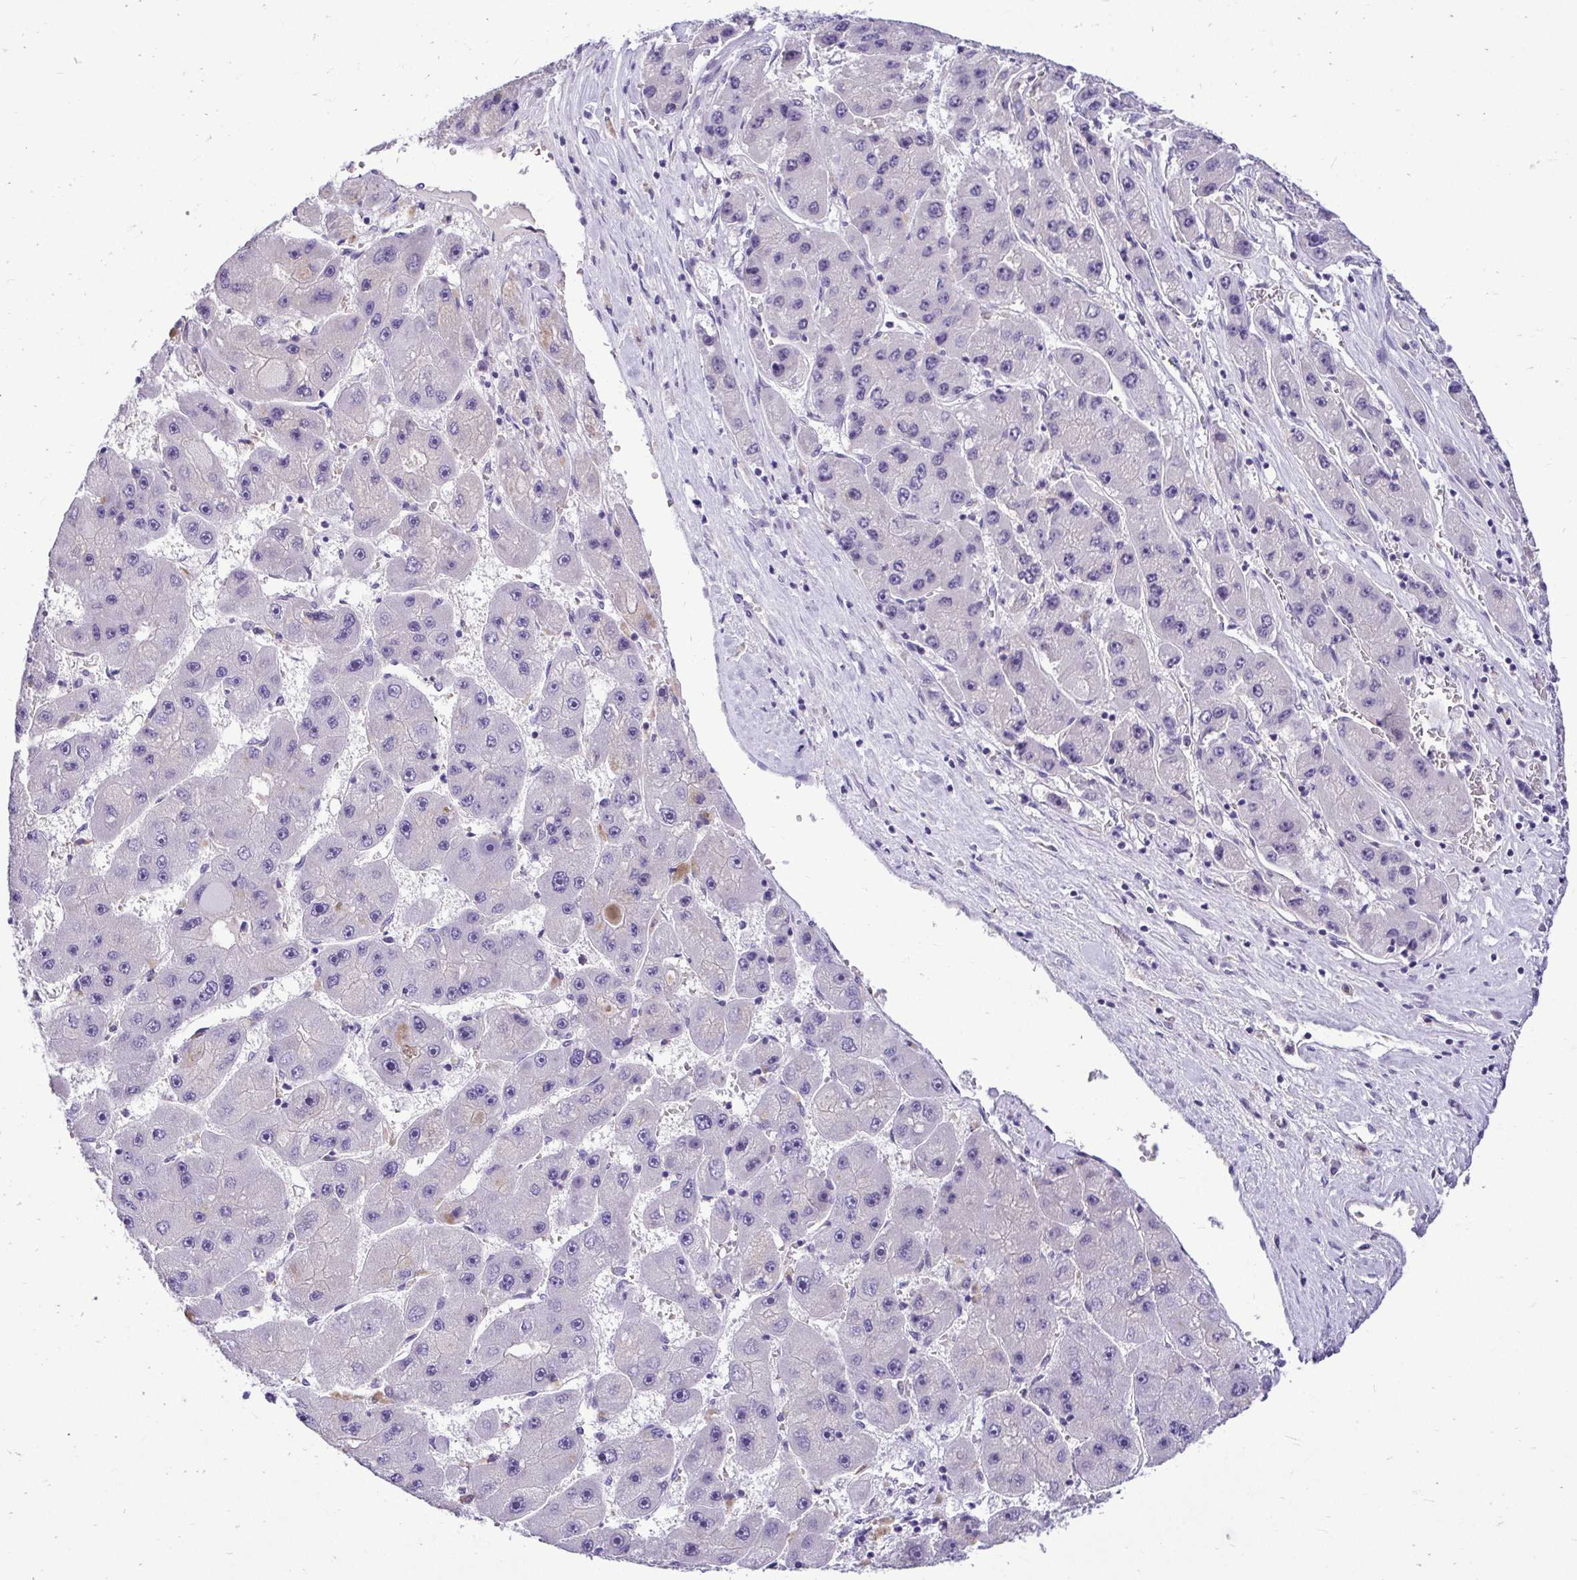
{"staining": {"intensity": "negative", "quantity": "none", "location": "none"}, "tissue": "liver cancer", "cell_type": "Tumor cells", "image_type": "cancer", "snomed": [{"axis": "morphology", "description": "Carcinoma, Hepatocellular, NOS"}, {"axis": "topography", "description": "Liver"}], "caption": "Human liver cancer (hepatocellular carcinoma) stained for a protein using IHC displays no positivity in tumor cells.", "gene": "CDC20", "patient": {"sex": "female", "age": 61}}